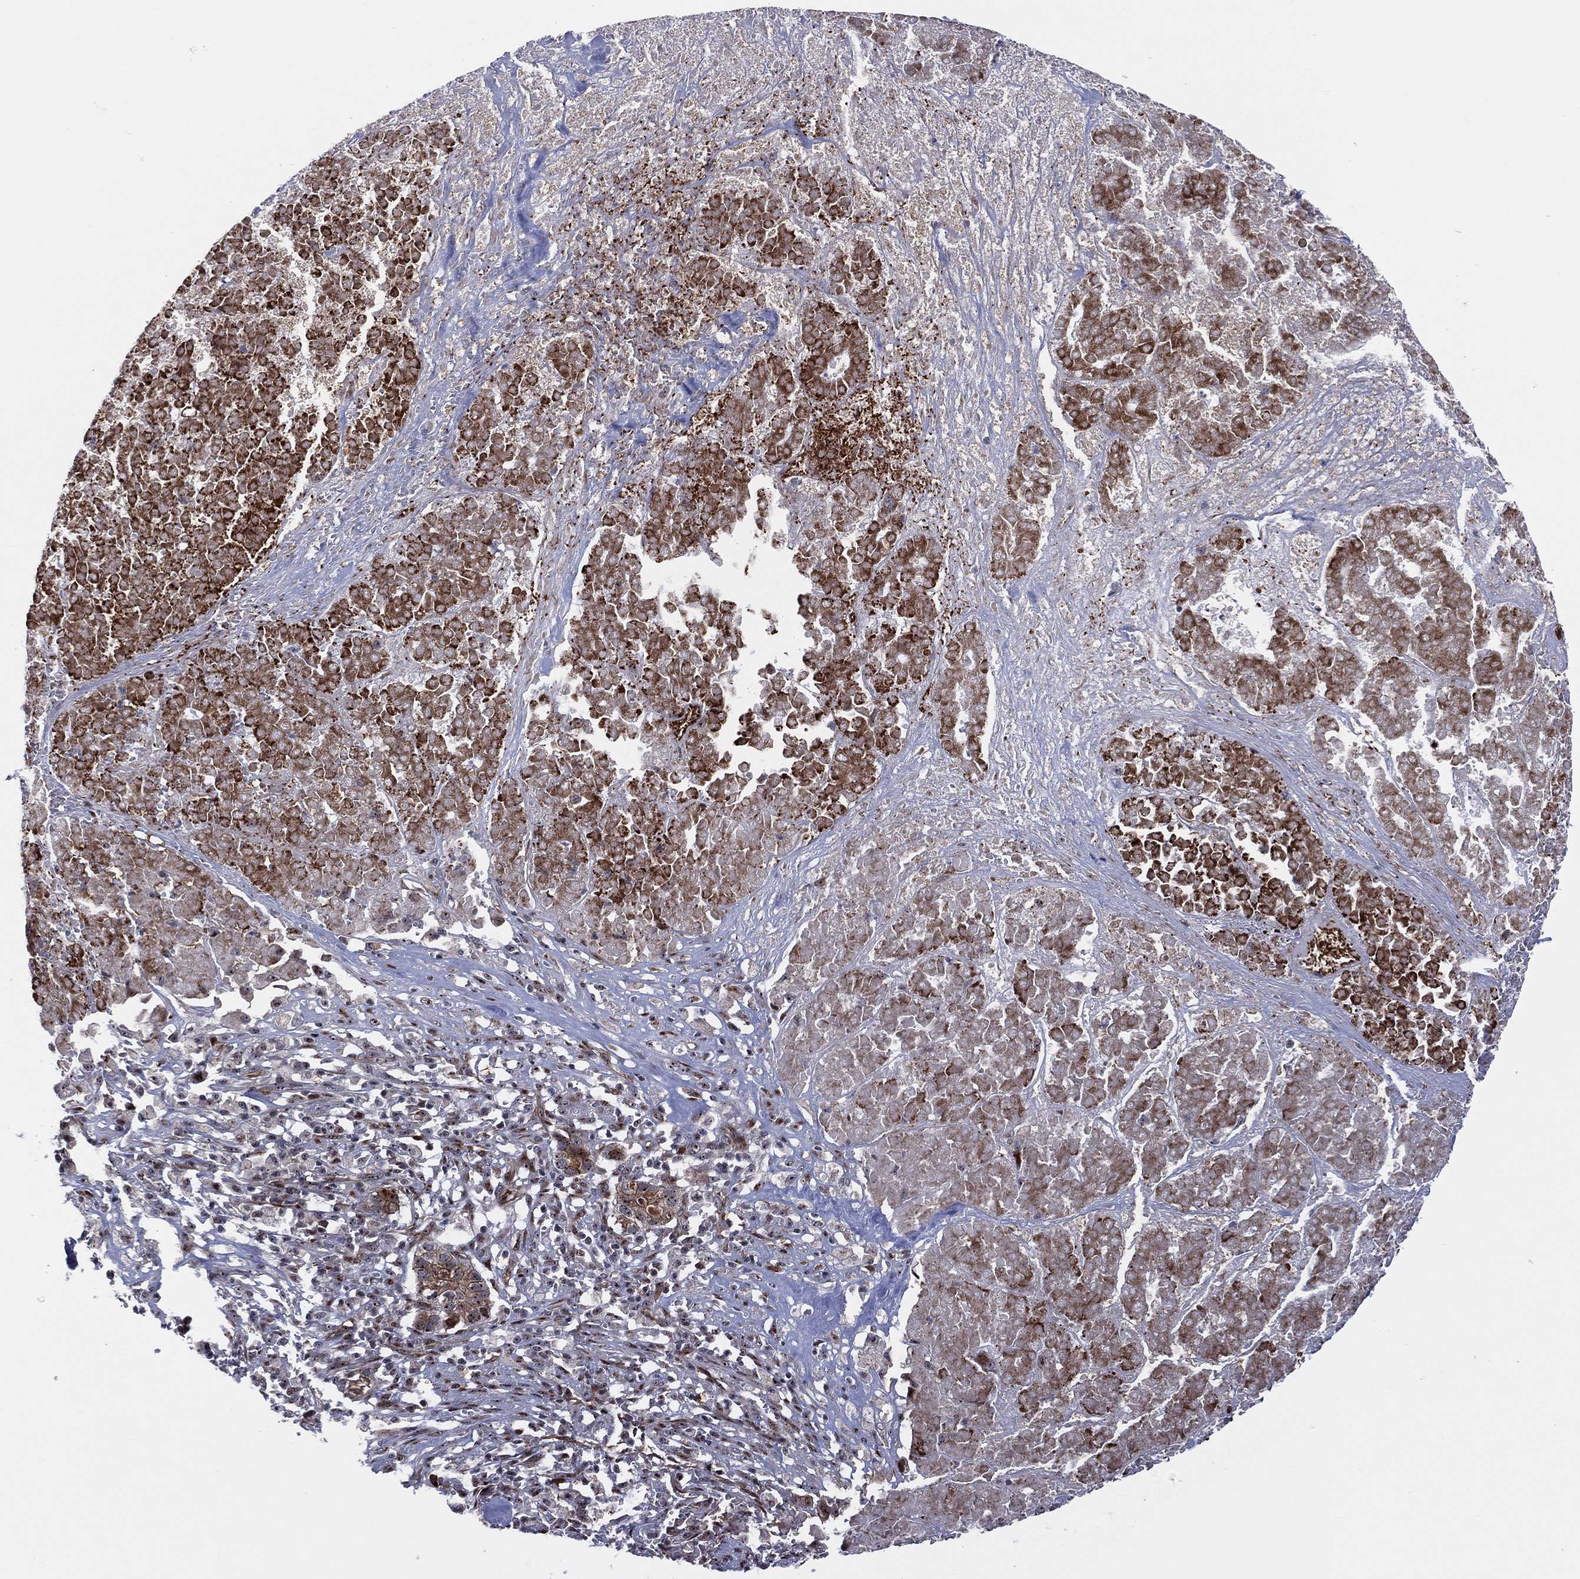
{"staining": {"intensity": "strong", "quantity": "25%-75%", "location": "cytoplasmic/membranous"}, "tissue": "pancreatic cancer", "cell_type": "Tumor cells", "image_type": "cancer", "snomed": [{"axis": "morphology", "description": "Adenocarcinoma, NOS"}, {"axis": "topography", "description": "Pancreas"}], "caption": "Protein staining shows strong cytoplasmic/membranous expression in approximately 25%-75% of tumor cells in pancreatic adenocarcinoma.", "gene": "VHL", "patient": {"sex": "male", "age": 50}}